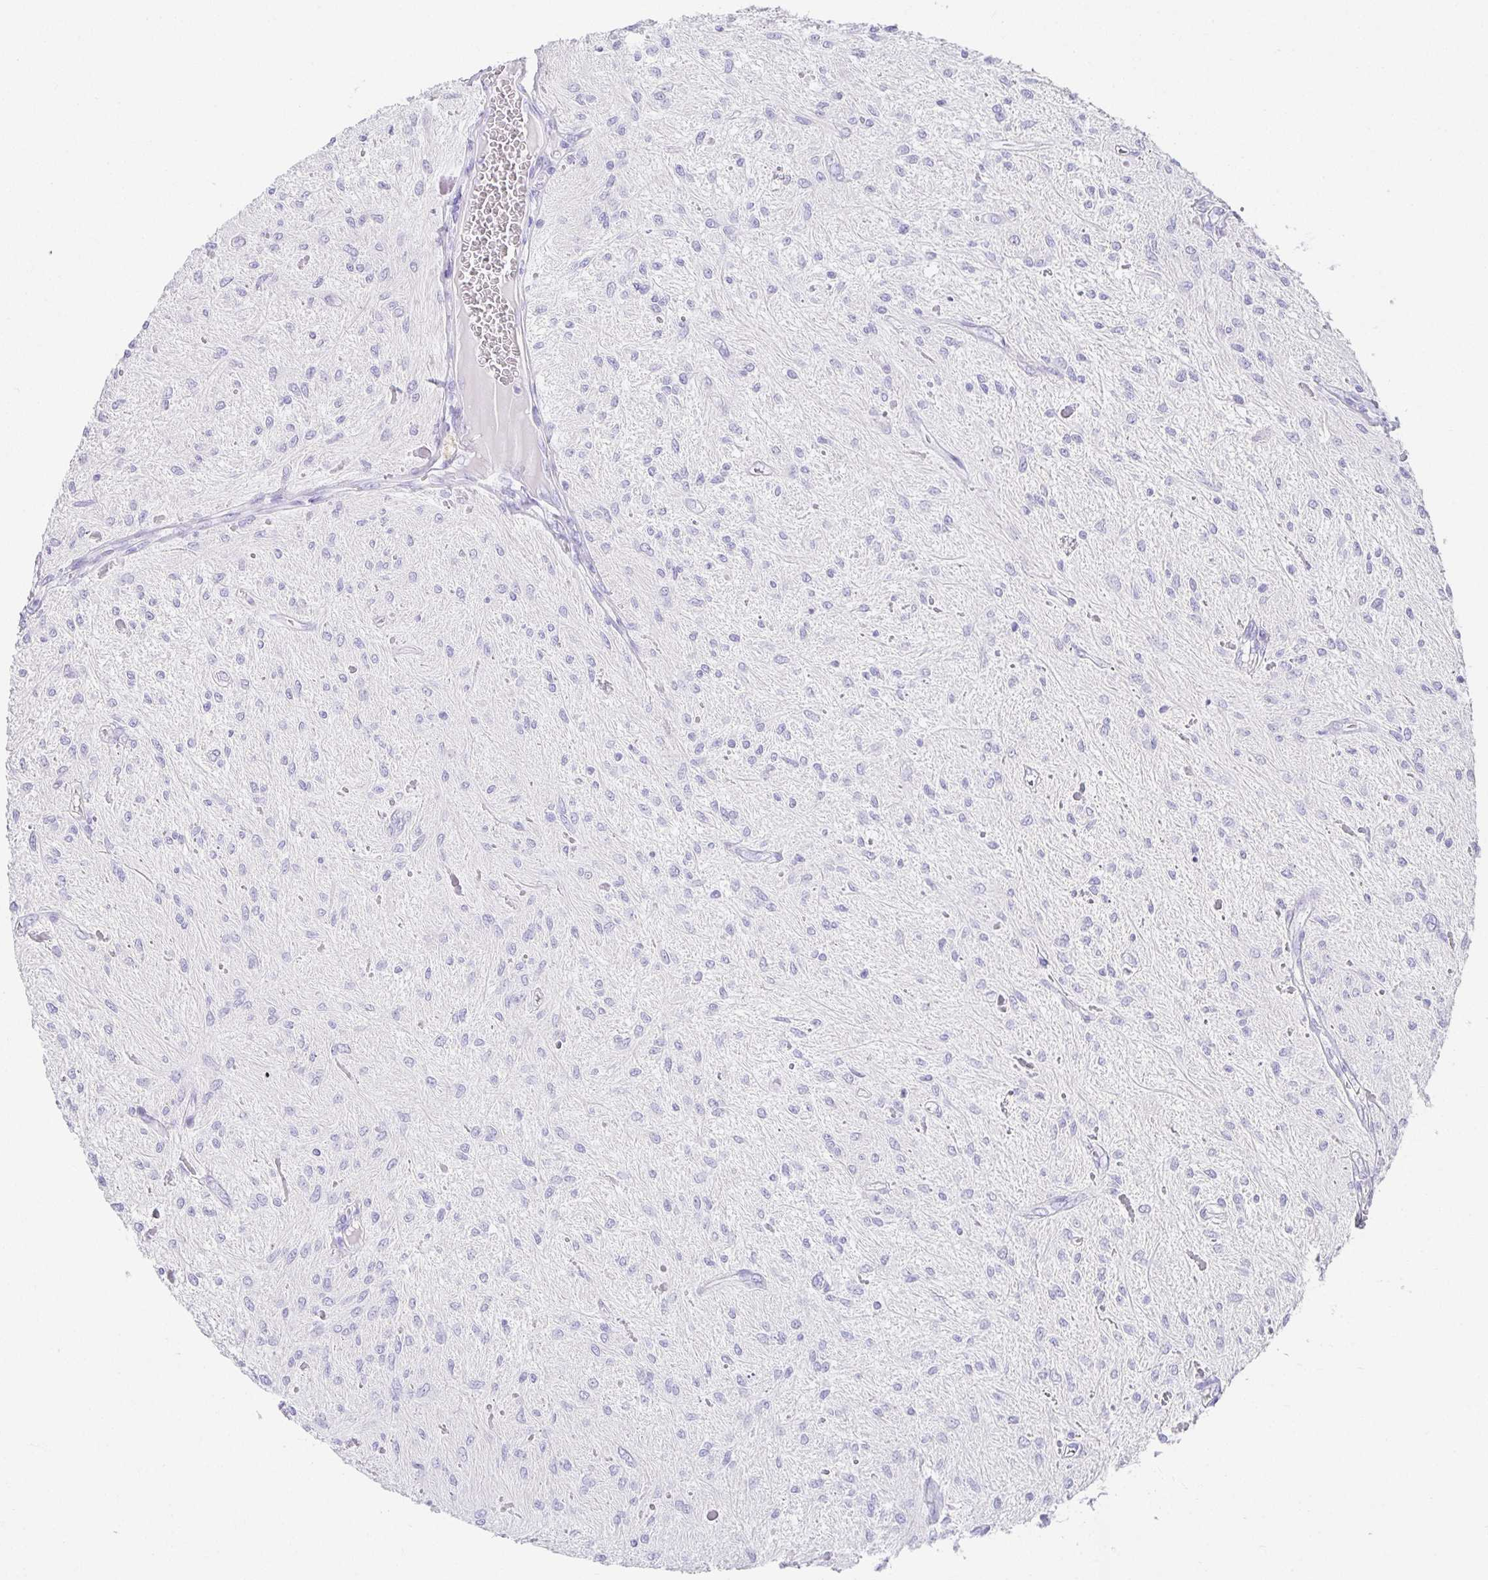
{"staining": {"intensity": "negative", "quantity": "none", "location": "none"}, "tissue": "glioma", "cell_type": "Tumor cells", "image_type": "cancer", "snomed": [{"axis": "morphology", "description": "Glioma, malignant, Low grade"}, {"axis": "topography", "description": "Cerebellum"}], "caption": "Immunohistochemical staining of malignant glioma (low-grade) reveals no significant expression in tumor cells. (Stains: DAB (3,3'-diaminobenzidine) immunohistochemistry (IHC) with hematoxylin counter stain, Microscopy: brightfield microscopy at high magnification).", "gene": "CHAT", "patient": {"sex": "female", "age": 14}}